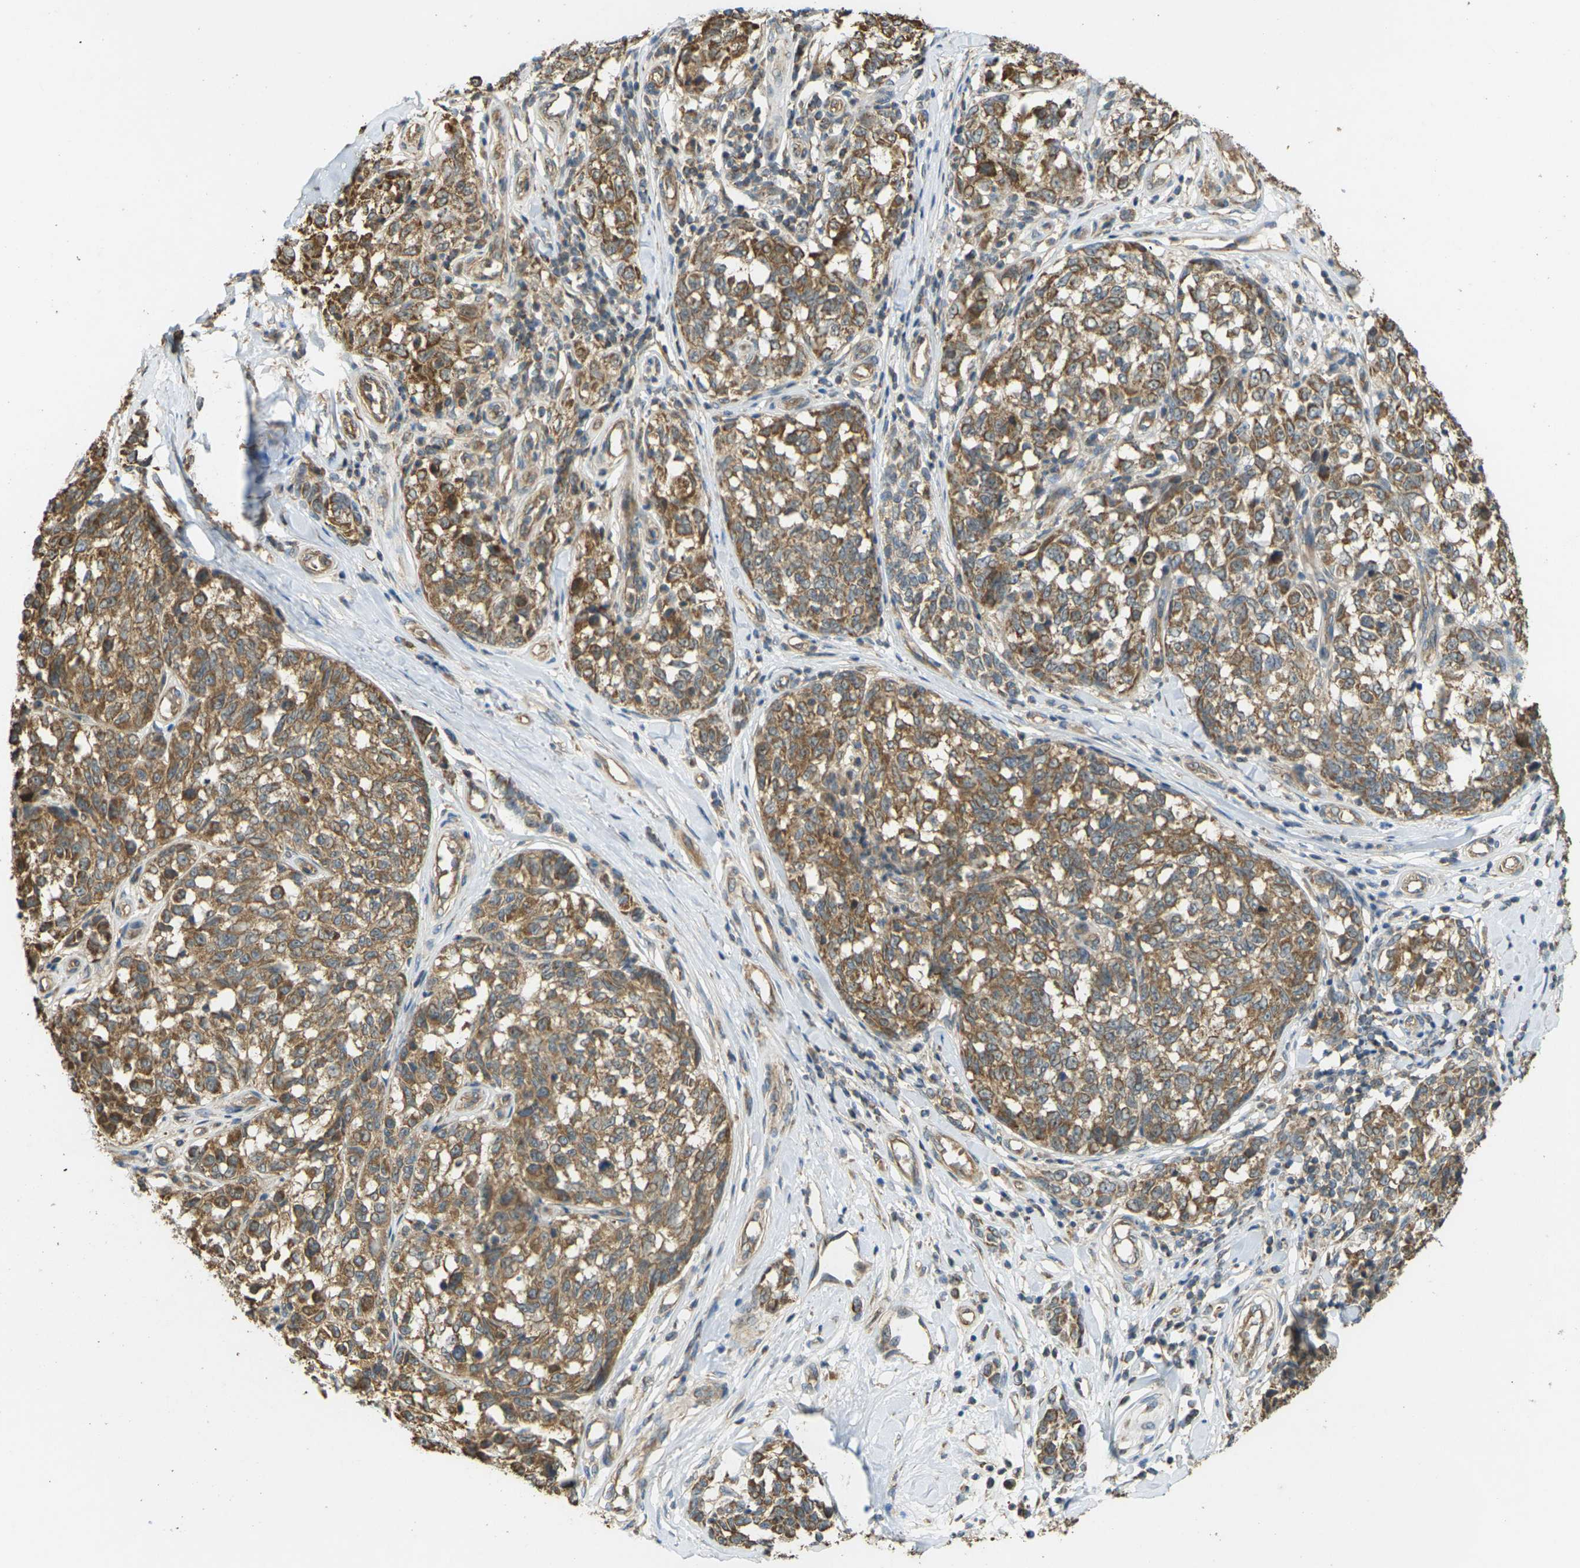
{"staining": {"intensity": "moderate", "quantity": ">75%", "location": "cytoplasmic/membranous"}, "tissue": "melanoma", "cell_type": "Tumor cells", "image_type": "cancer", "snomed": [{"axis": "morphology", "description": "Malignant melanoma, NOS"}, {"axis": "topography", "description": "Skin"}], "caption": "Tumor cells show medium levels of moderate cytoplasmic/membranous expression in about >75% of cells in human malignant melanoma.", "gene": "KSR1", "patient": {"sex": "female", "age": 64}}